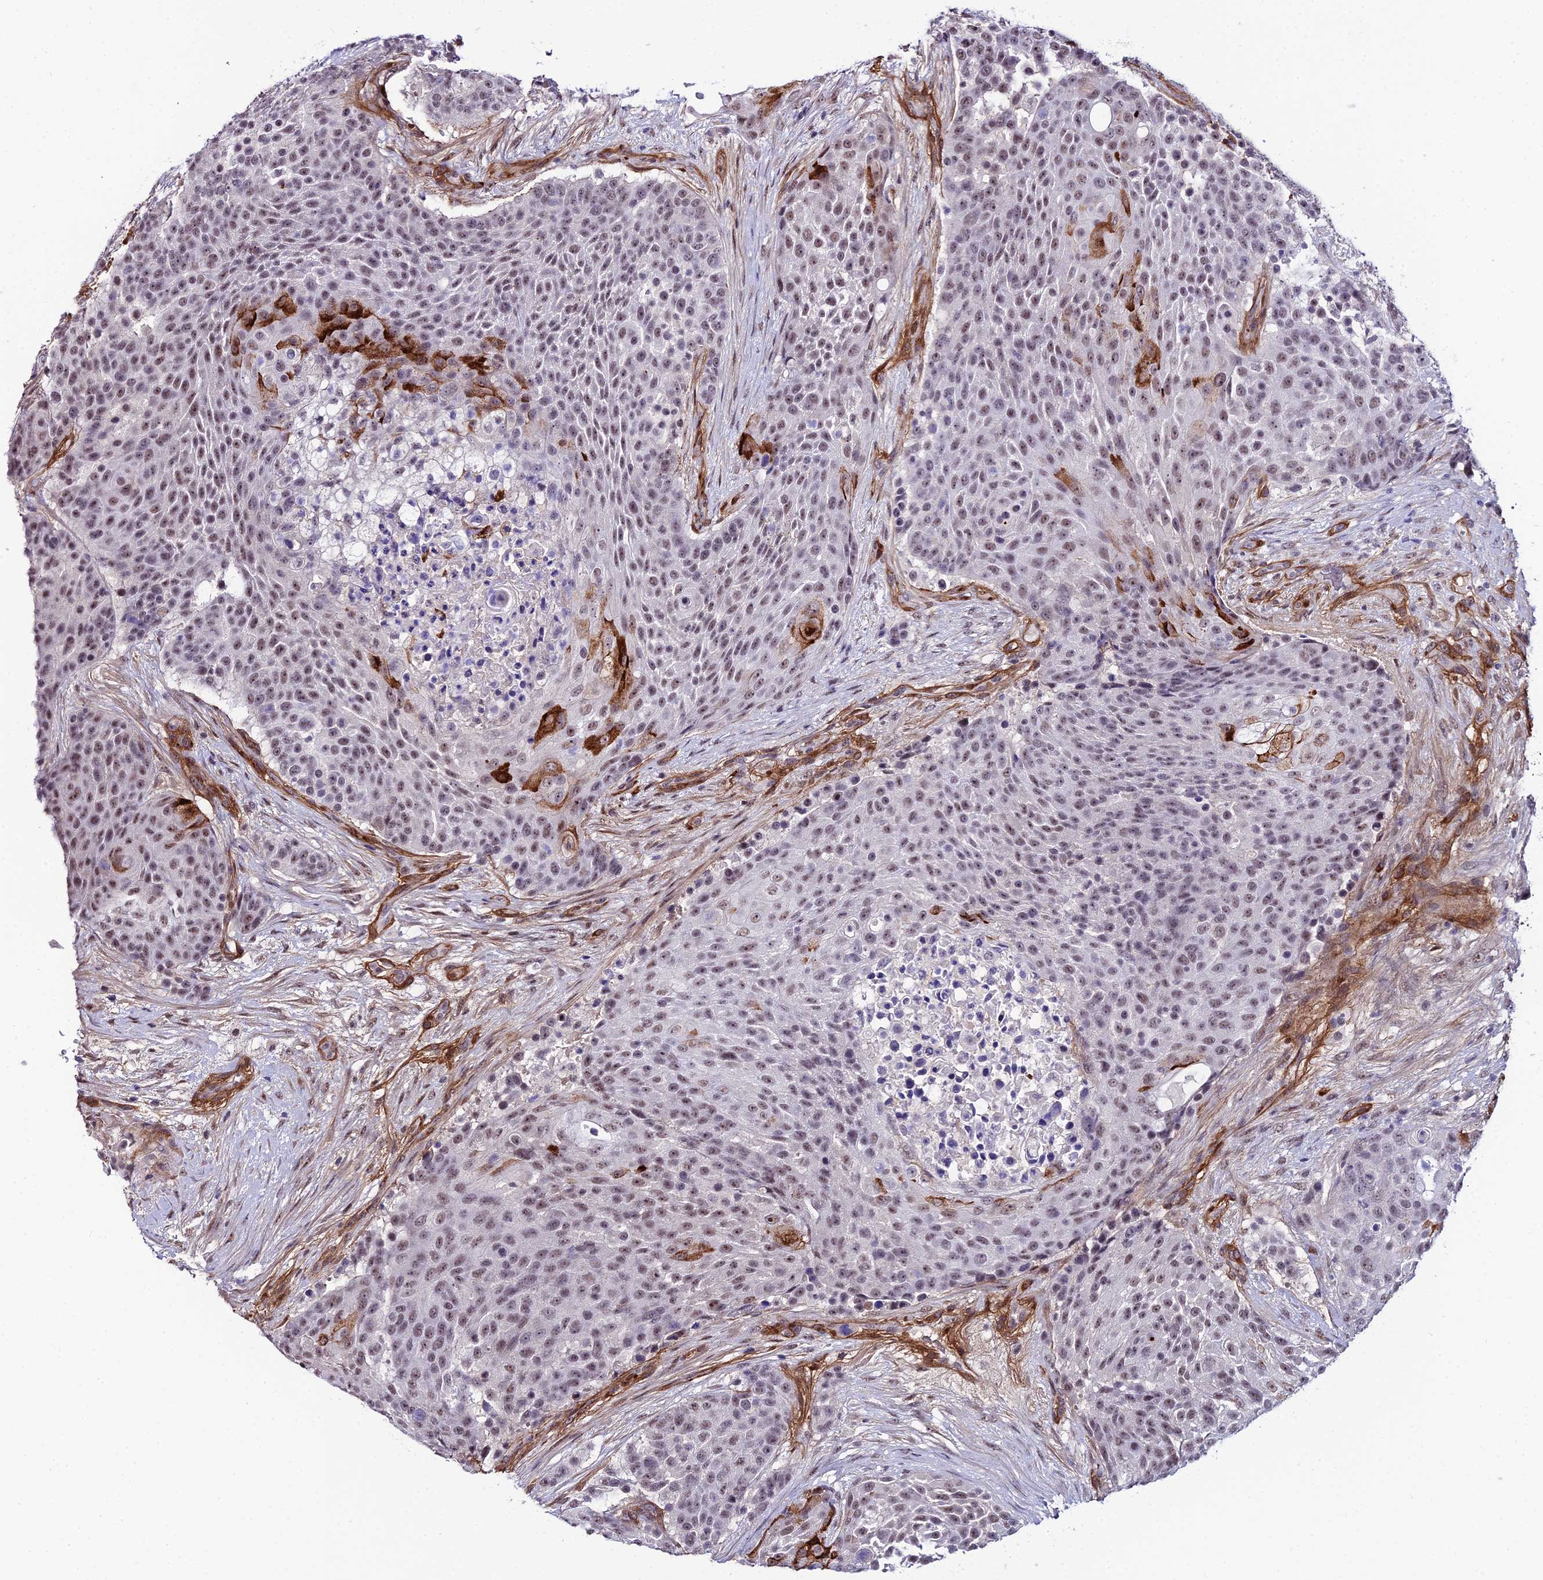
{"staining": {"intensity": "weak", "quantity": "25%-75%", "location": "nuclear"}, "tissue": "urothelial cancer", "cell_type": "Tumor cells", "image_type": "cancer", "snomed": [{"axis": "morphology", "description": "Urothelial carcinoma, High grade"}, {"axis": "topography", "description": "Urinary bladder"}], "caption": "Human high-grade urothelial carcinoma stained for a protein (brown) displays weak nuclear positive positivity in about 25%-75% of tumor cells.", "gene": "SYT15", "patient": {"sex": "female", "age": 63}}